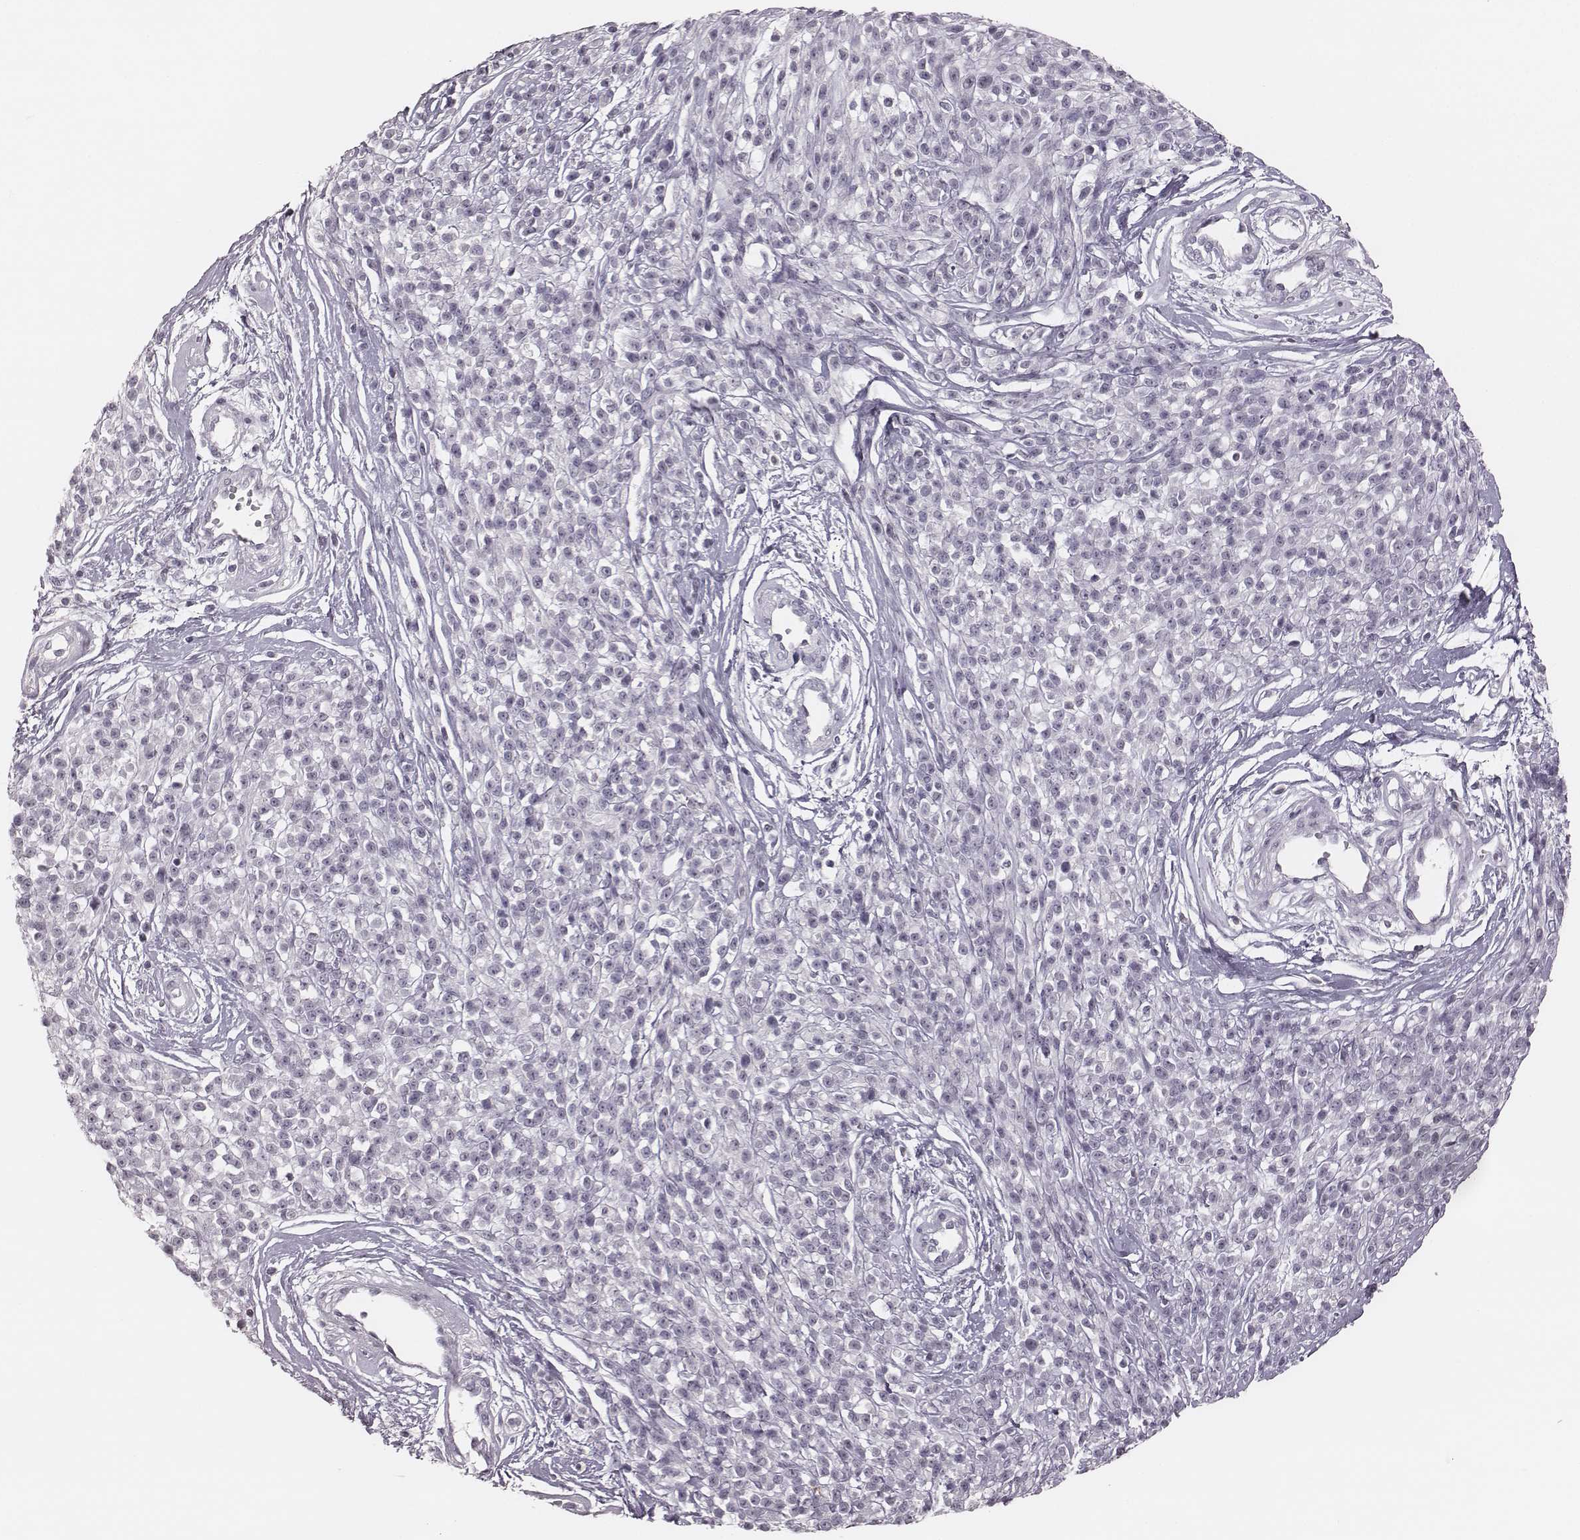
{"staining": {"intensity": "negative", "quantity": "none", "location": "none"}, "tissue": "melanoma", "cell_type": "Tumor cells", "image_type": "cancer", "snomed": [{"axis": "morphology", "description": "Malignant melanoma, NOS"}, {"axis": "topography", "description": "Skin"}, {"axis": "topography", "description": "Skin of trunk"}], "caption": "A high-resolution histopathology image shows immunohistochemistry staining of malignant melanoma, which shows no significant positivity in tumor cells.", "gene": "S100Z", "patient": {"sex": "male", "age": 74}}